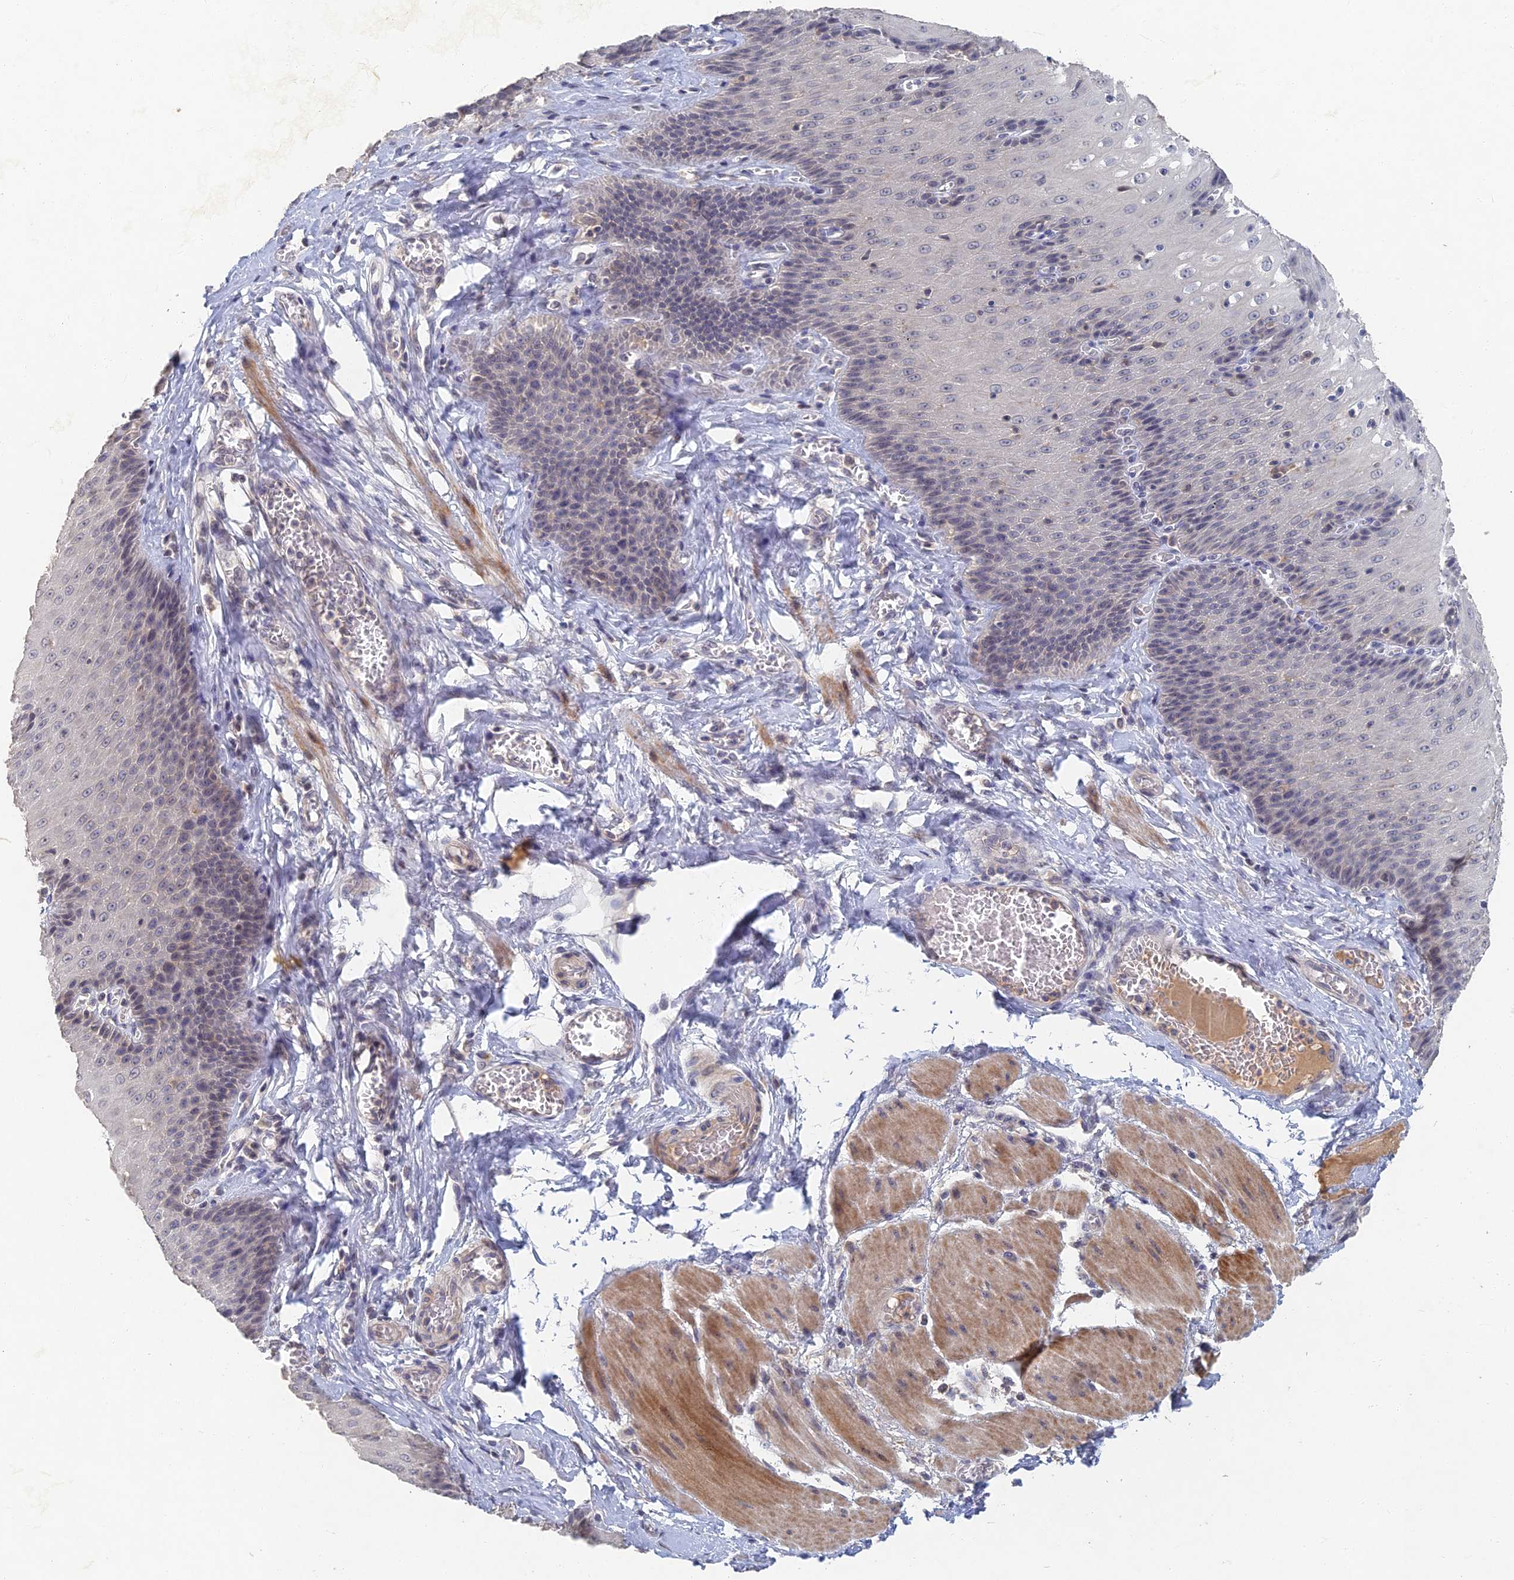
{"staining": {"intensity": "negative", "quantity": "none", "location": "none"}, "tissue": "esophagus", "cell_type": "Squamous epithelial cells", "image_type": "normal", "snomed": [{"axis": "morphology", "description": "Normal tissue, NOS"}, {"axis": "topography", "description": "Esophagus"}], "caption": "Immunohistochemistry of benign human esophagus displays no expression in squamous epithelial cells. (DAB (3,3'-diaminobenzidine) immunohistochemistry (IHC) visualized using brightfield microscopy, high magnification).", "gene": "GNA15", "patient": {"sex": "male", "age": 60}}